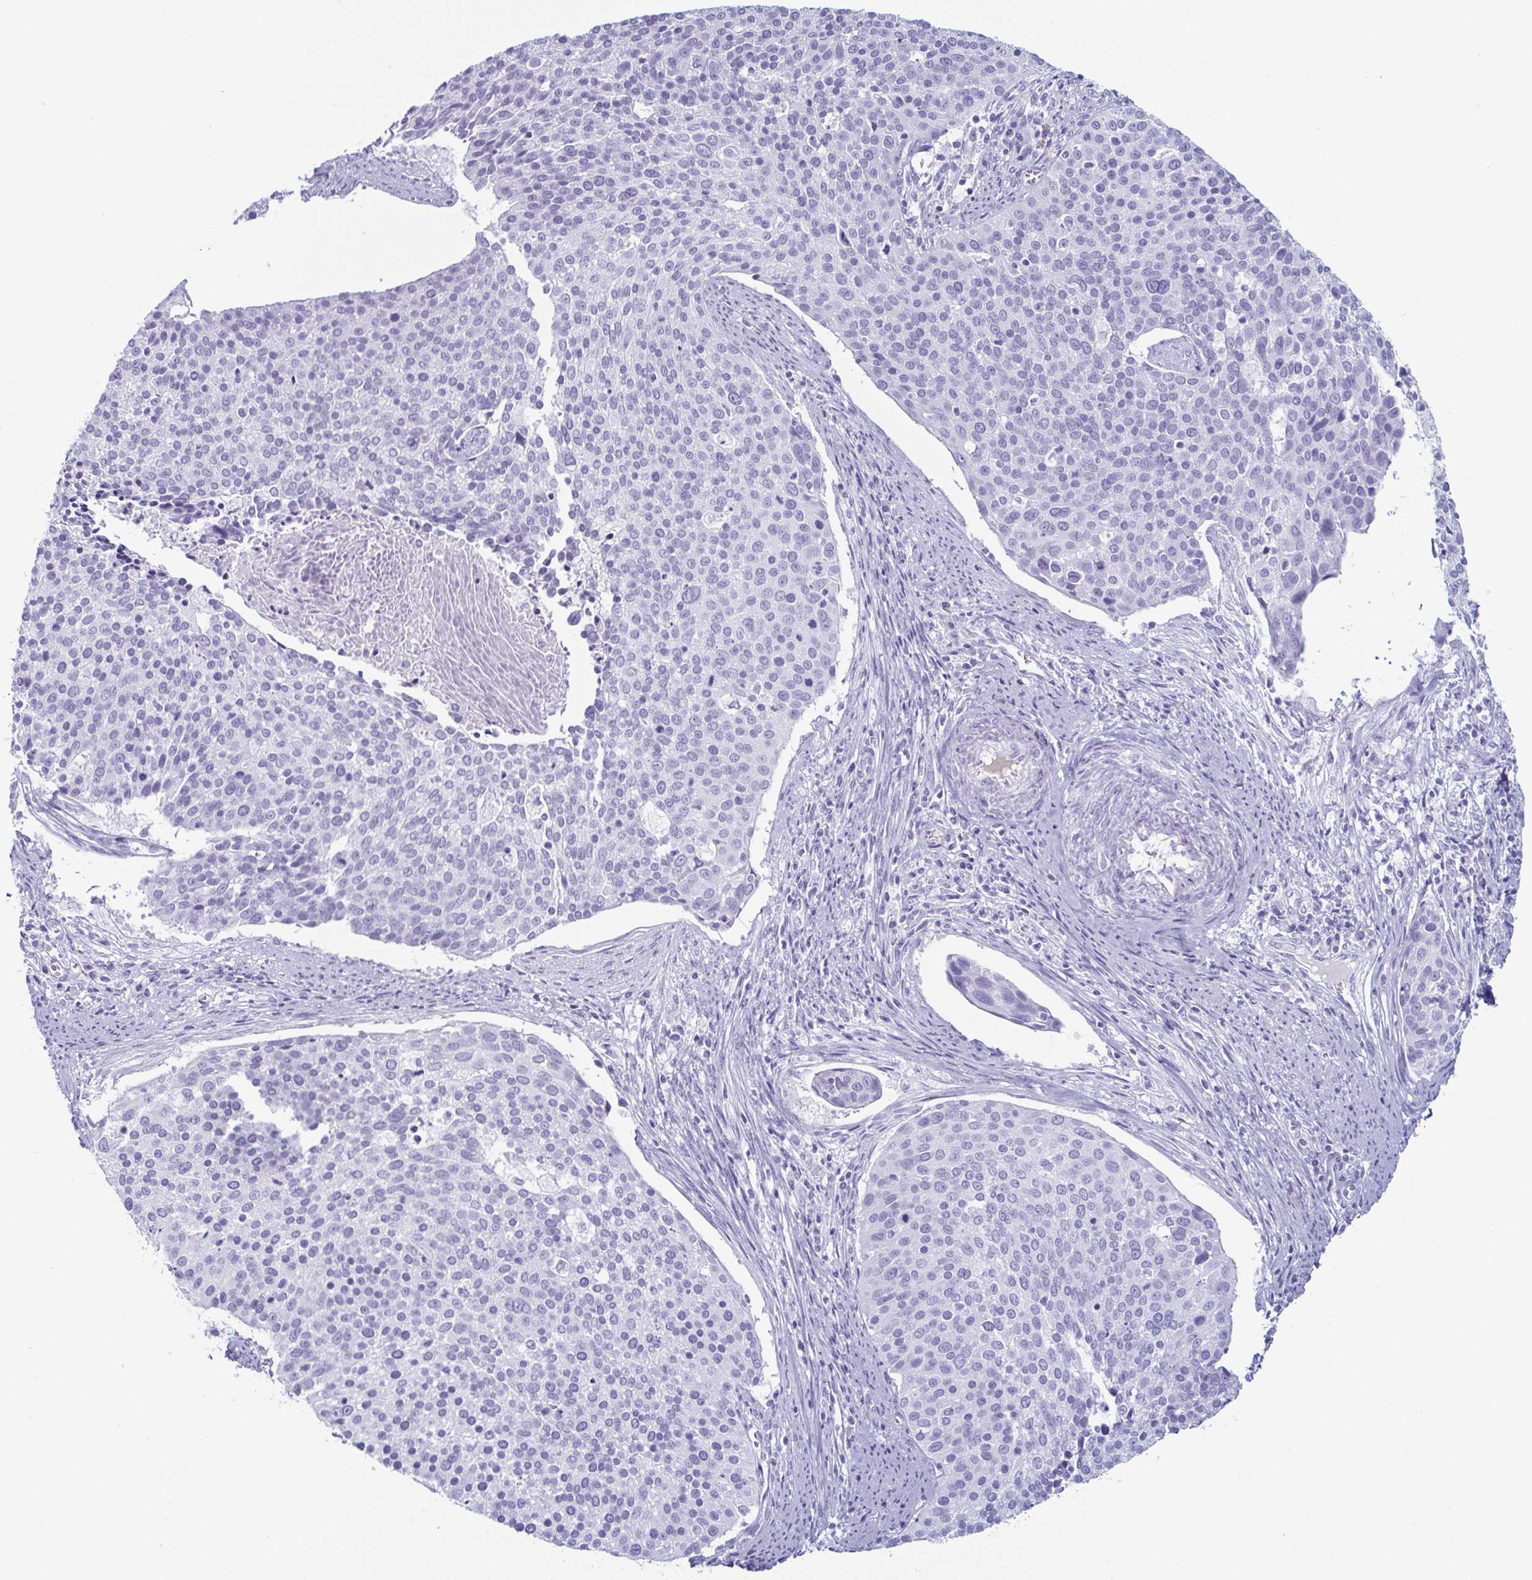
{"staining": {"intensity": "negative", "quantity": "none", "location": "none"}, "tissue": "cervical cancer", "cell_type": "Tumor cells", "image_type": "cancer", "snomed": [{"axis": "morphology", "description": "Squamous cell carcinoma, NOS"}, {"axis": "topography", "description": "Cervix"}], "caption": "Human cervical squamous cell carcinoma stained for a protein using IHC shows no expression in tumor cells.", "gene": "ENKUR", "patient": {"sex": "female", "age": 39}}